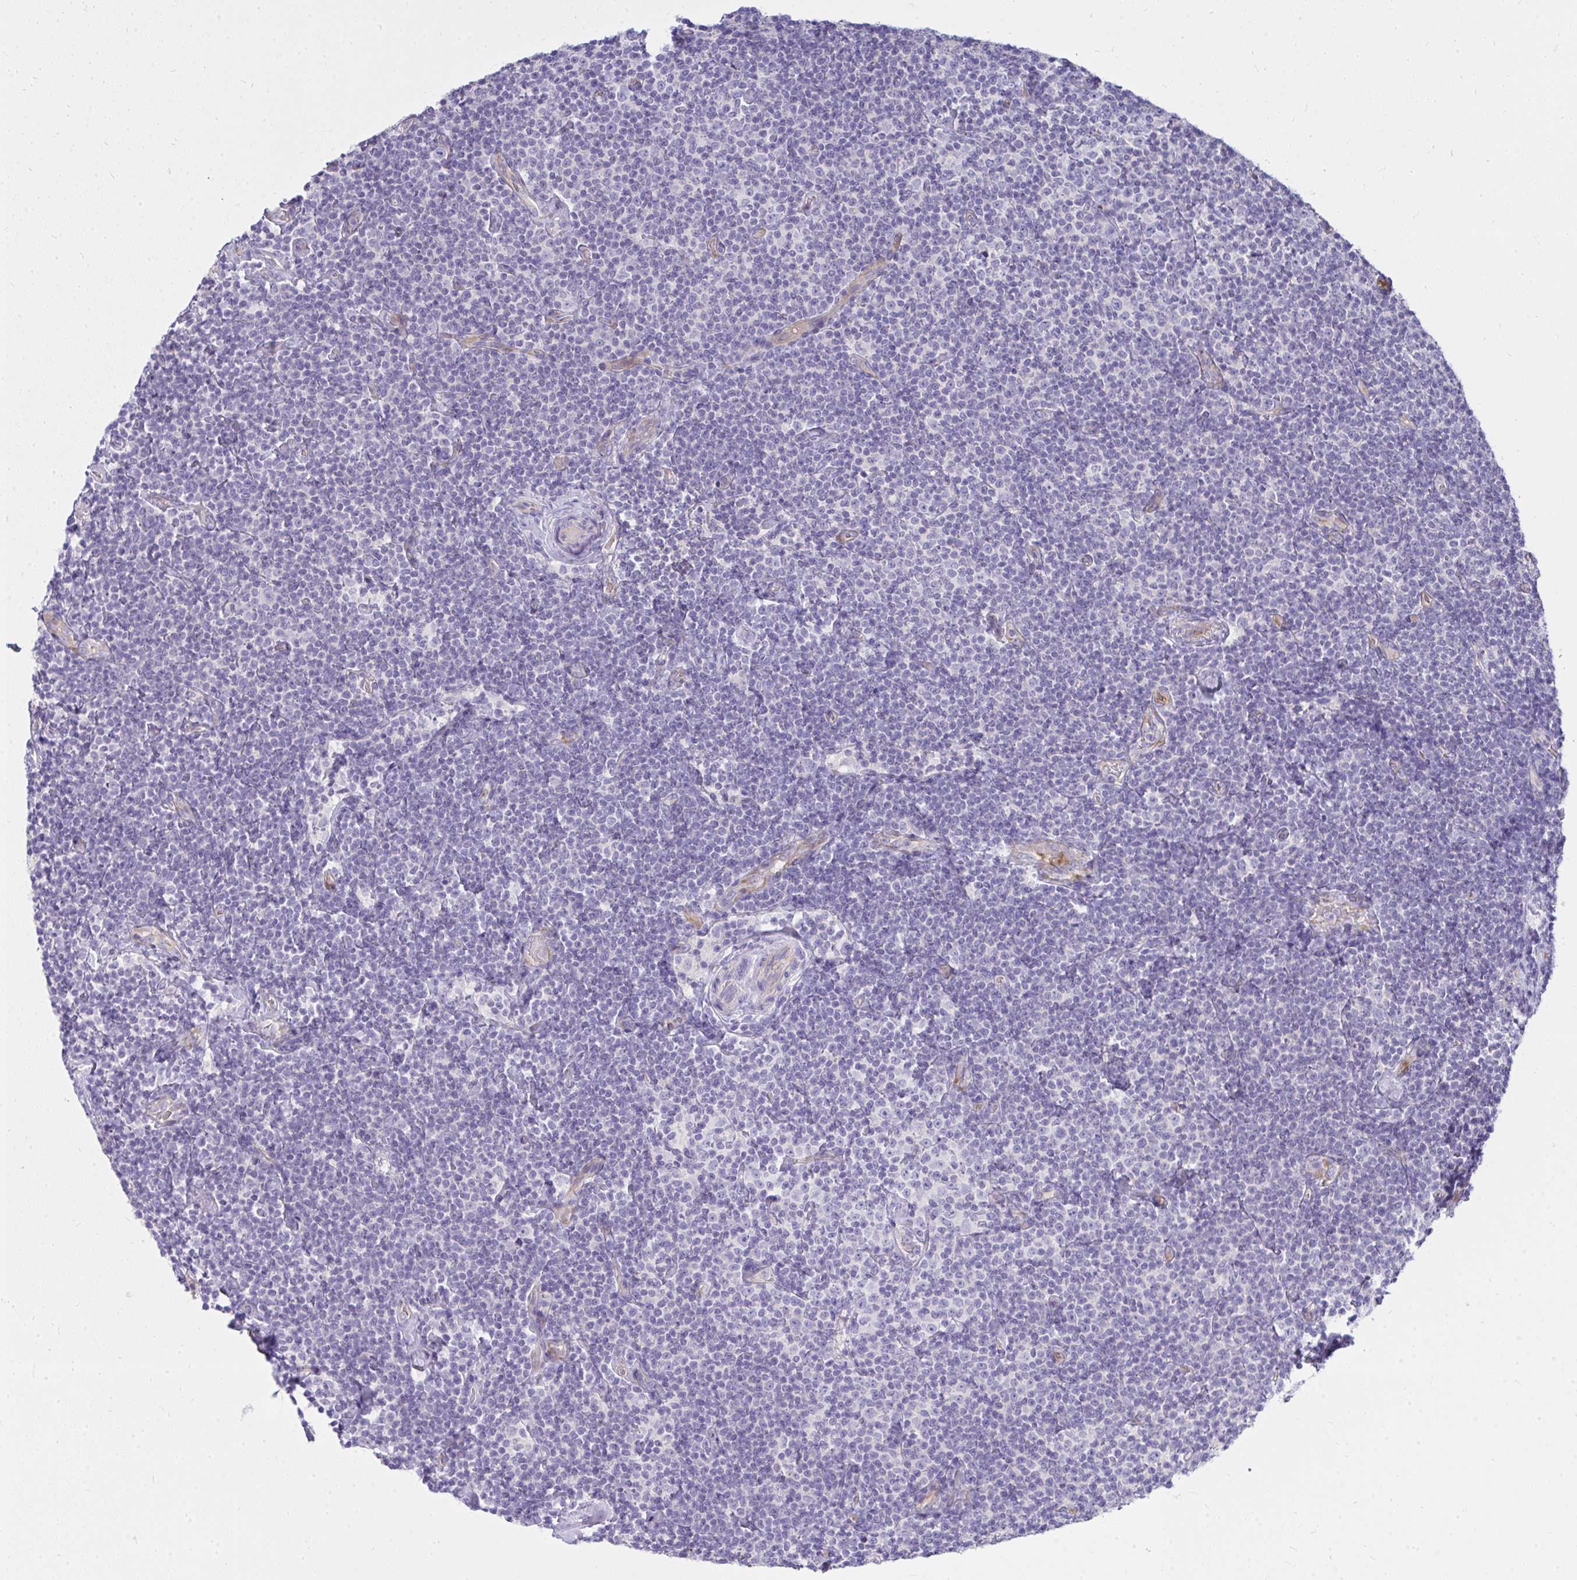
{"staining": {"intensity": "negative", "quantity": "none", "location": "none"}, "tissue": "lymphoma", "cell_type": "Tumor cells", "image_type": "cancer", "snomed": [{"axis": "morphology", "description": "Malignant lymphoma, non-Hodgkin's type, Low grade"}, {"axis": "topography", "description": "Lymph node"}], "caption": "This micrograph is of lymphoma stained with immunohistochemistry (IHC) to label a protein in brown with the nuclei are counter-stained blue. There is no expression in tumor cells.", "gene": "LRRC36", "patient": {"sex": "male", "age": 81}}